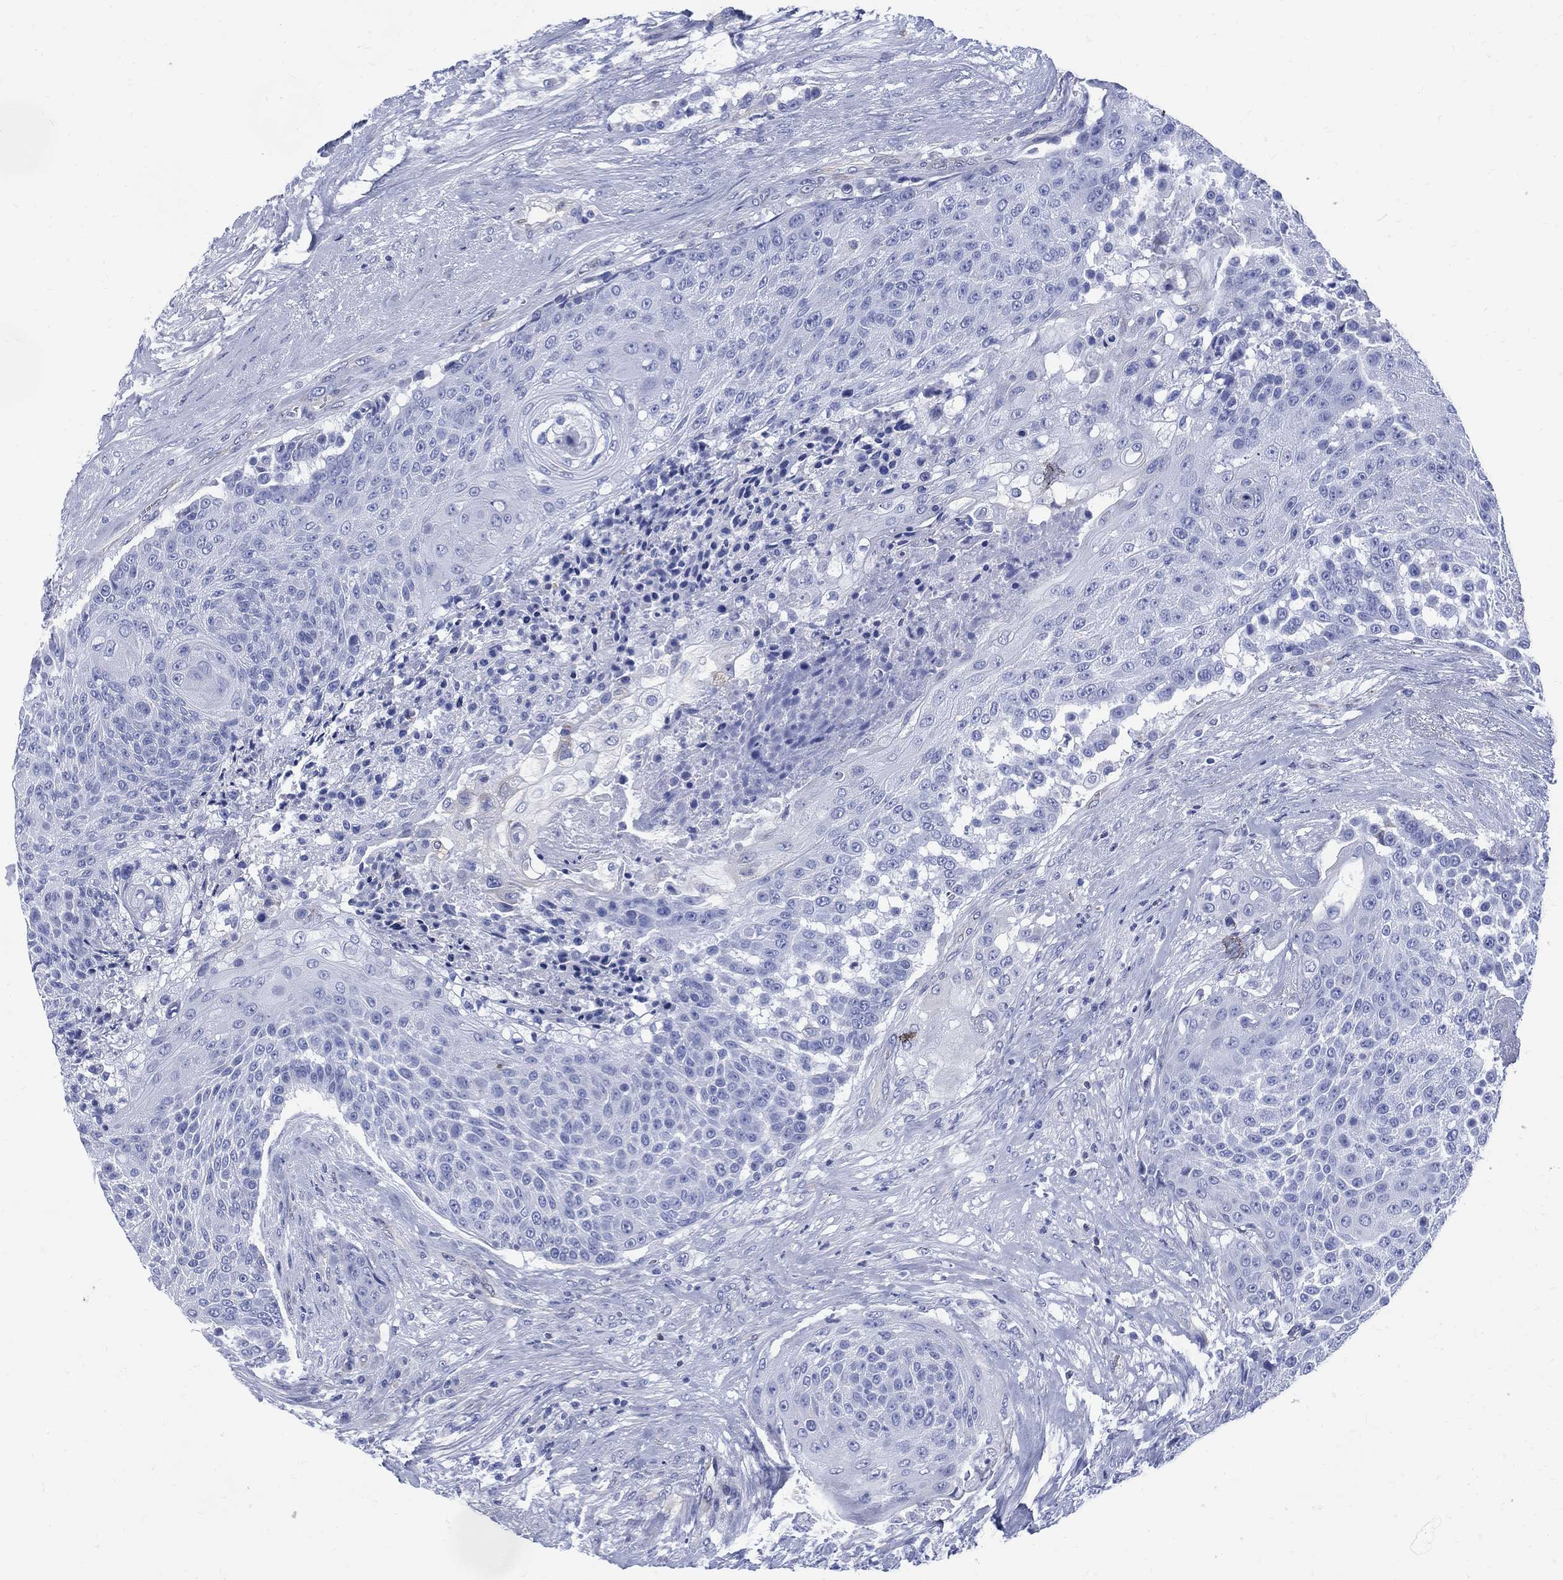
{"staining": {"intensity": "negative", "quantity": "none", "location": "none"}, "tissue": "urothelial cancer", "cell_type": "Tumor cells", "image_type": "cancer", "snomed": [{"axis": "morphology", "description": "Urothelial carcinoma, High grade"}, {"axis": "topography", "description": "Urinary bladder"}], "caption": "DAB (3,3'-diaminobenzidine) immunohistochemical staining of human high-grade urothelial carcinoma shows no significant staining in tumor cells.", "gene": "DDI1", "patient": {"sex": "female", "age": 63}}